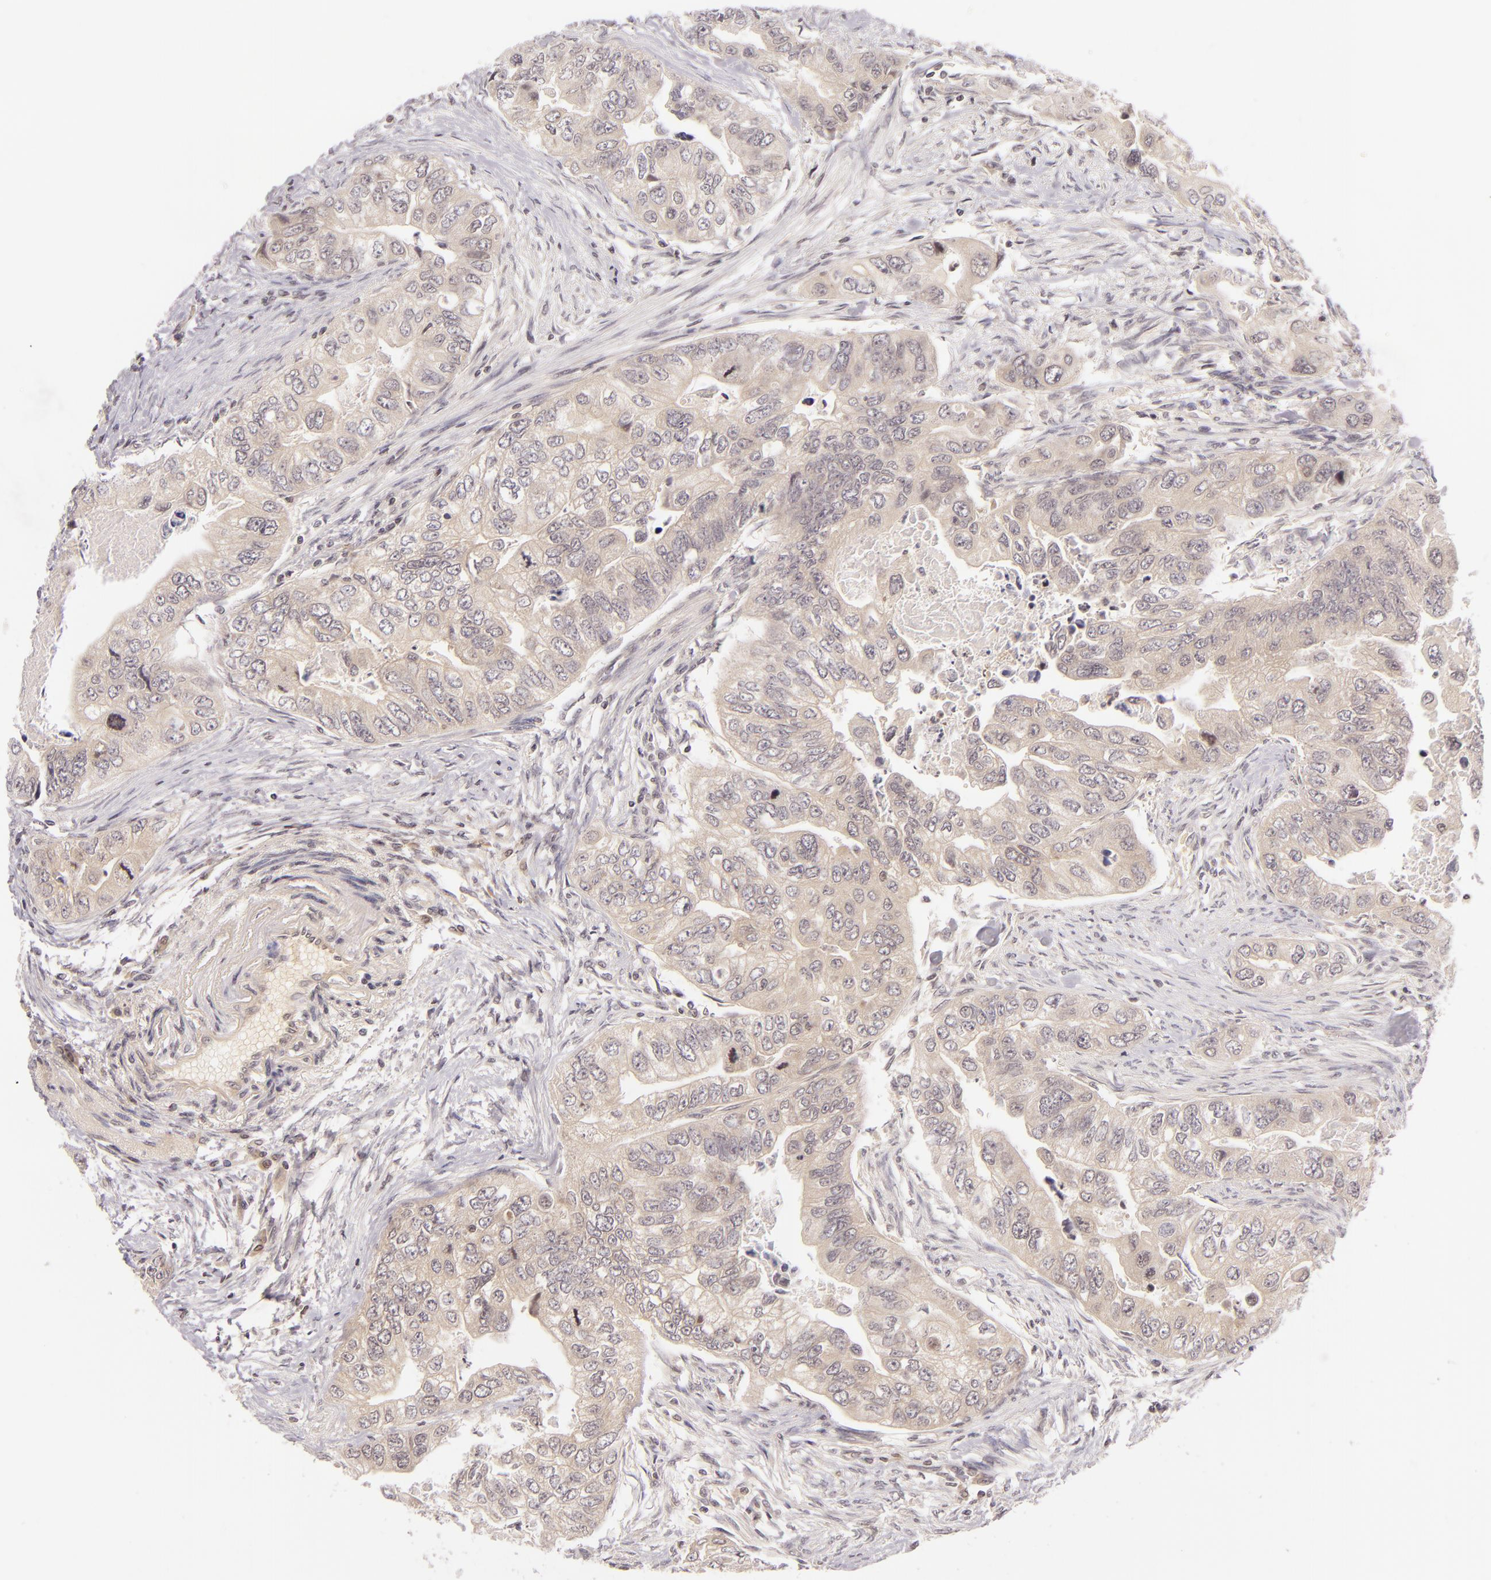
{"staining": {"intensity": "weak", "quantity": "25%-75%", "location": "cytoplasmic/membranous"}, "tissue": "colorectal cancer", "cell_type": "Tumor cells", "image_type": "cancer", "snomed": [{"axis": "morphology", "description": "Adenocarcinoma, NOS"}, {"axis": "topography", "description": "Colon"}], "caption": "Weak cytoplasmic/membranous expression is seen in approximately 25%-75% of tumor cells in adenocarcinoma (colorectal). The protein is shown in brown color, while the nuclei are stained blue.", "gene": "CASP8", "patient": {"sex": "female", "age": 11}}